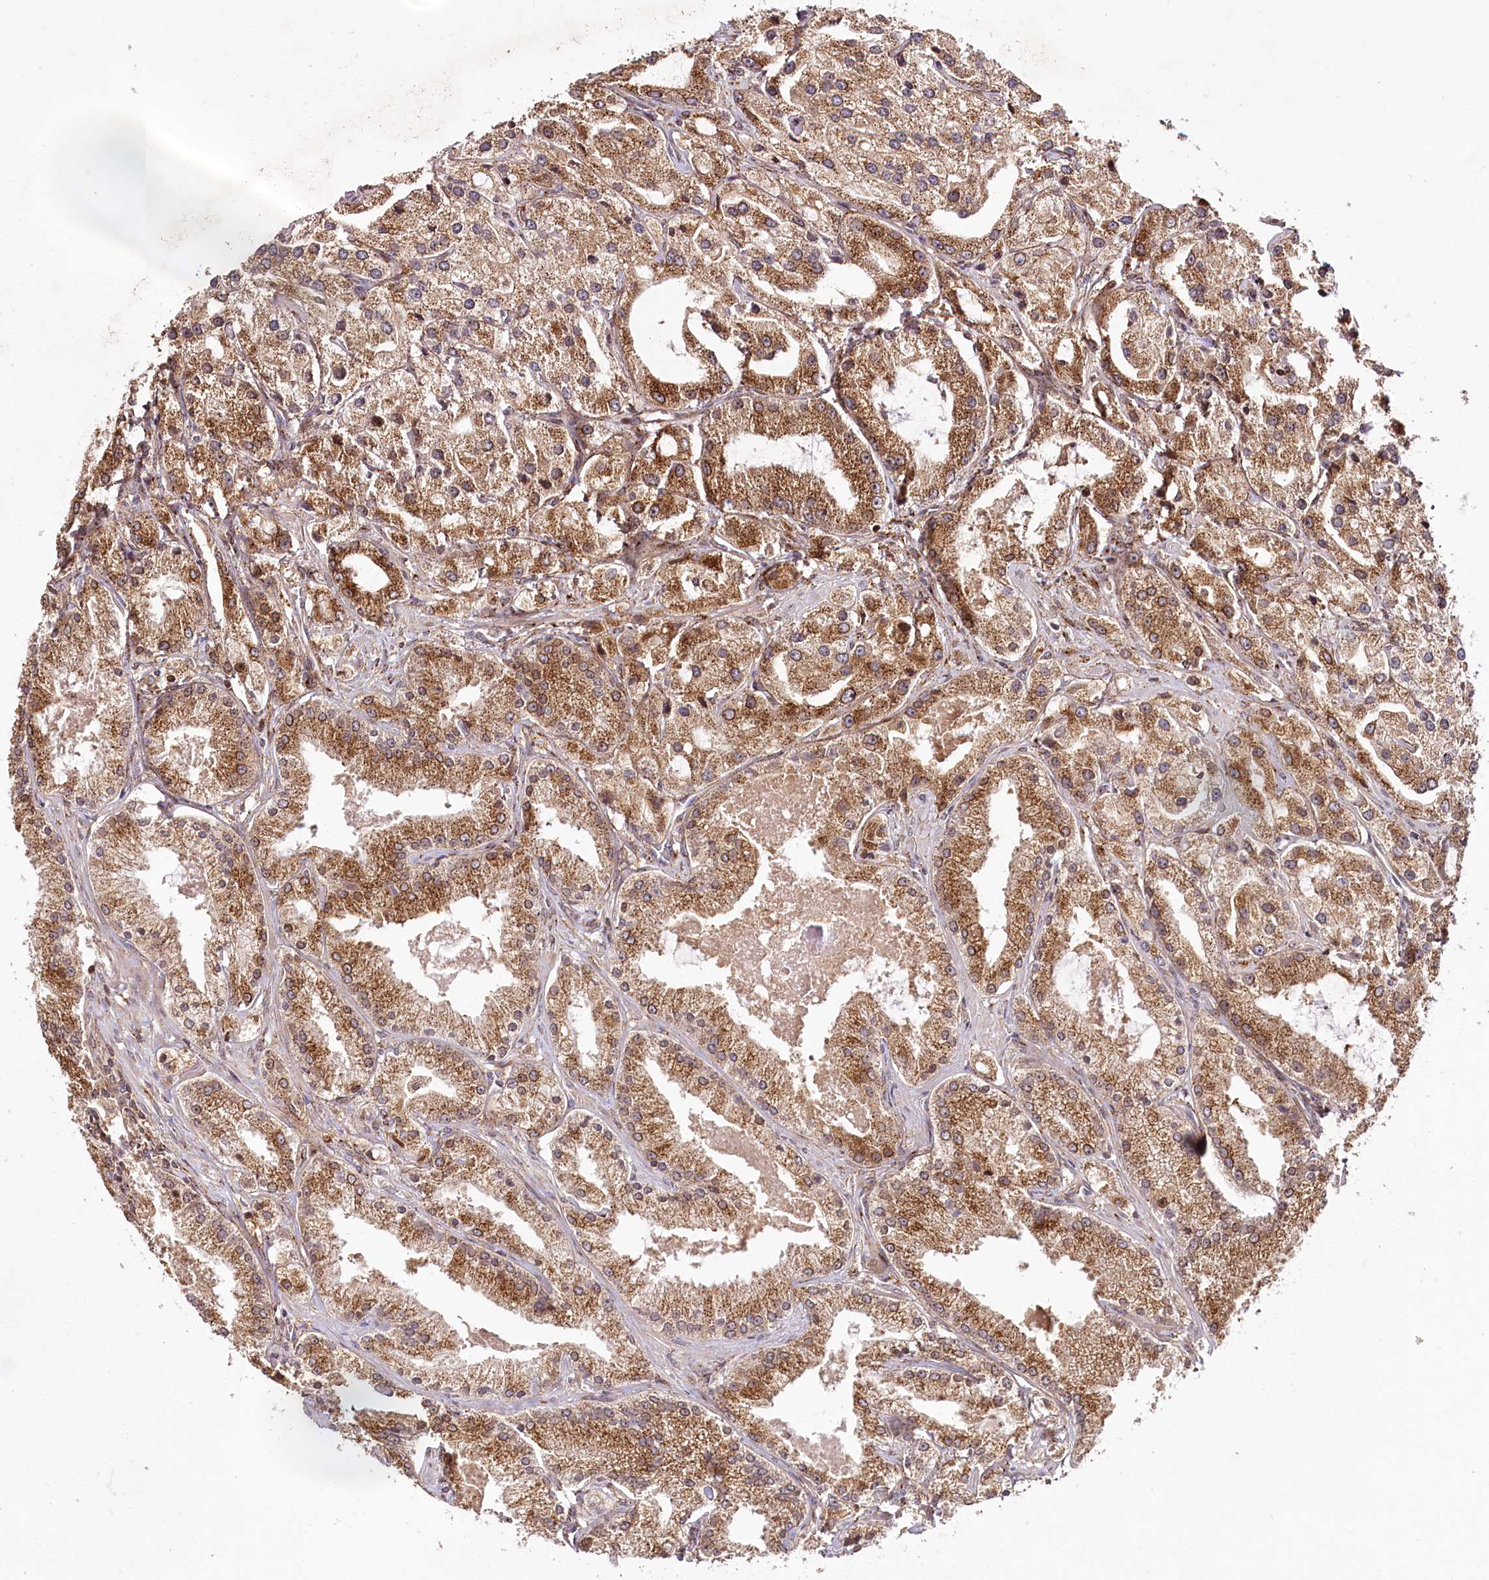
{"staining": {"intensity": "moderate", "quantity": ">75%", "location": "cytoplasmic/membranous"}, "tissue": "prostate cancer", "cell_type": "Tumor cells", "image_type": "cancer", "snomed": [{"axis": "morphology", "description": "Adenocarcinoma, Low grade"}, {"axis": "topography", "description": "Prostate"}], "caption": "This micrograph reveals IHC staining of low-grade adenocarcinoma (prostate), with medium moderate cytoplasmic/membranous expression in about >75% of tumor cells.", "gene": "COPG1", "patient": {"sex": "male", "age": 69}}